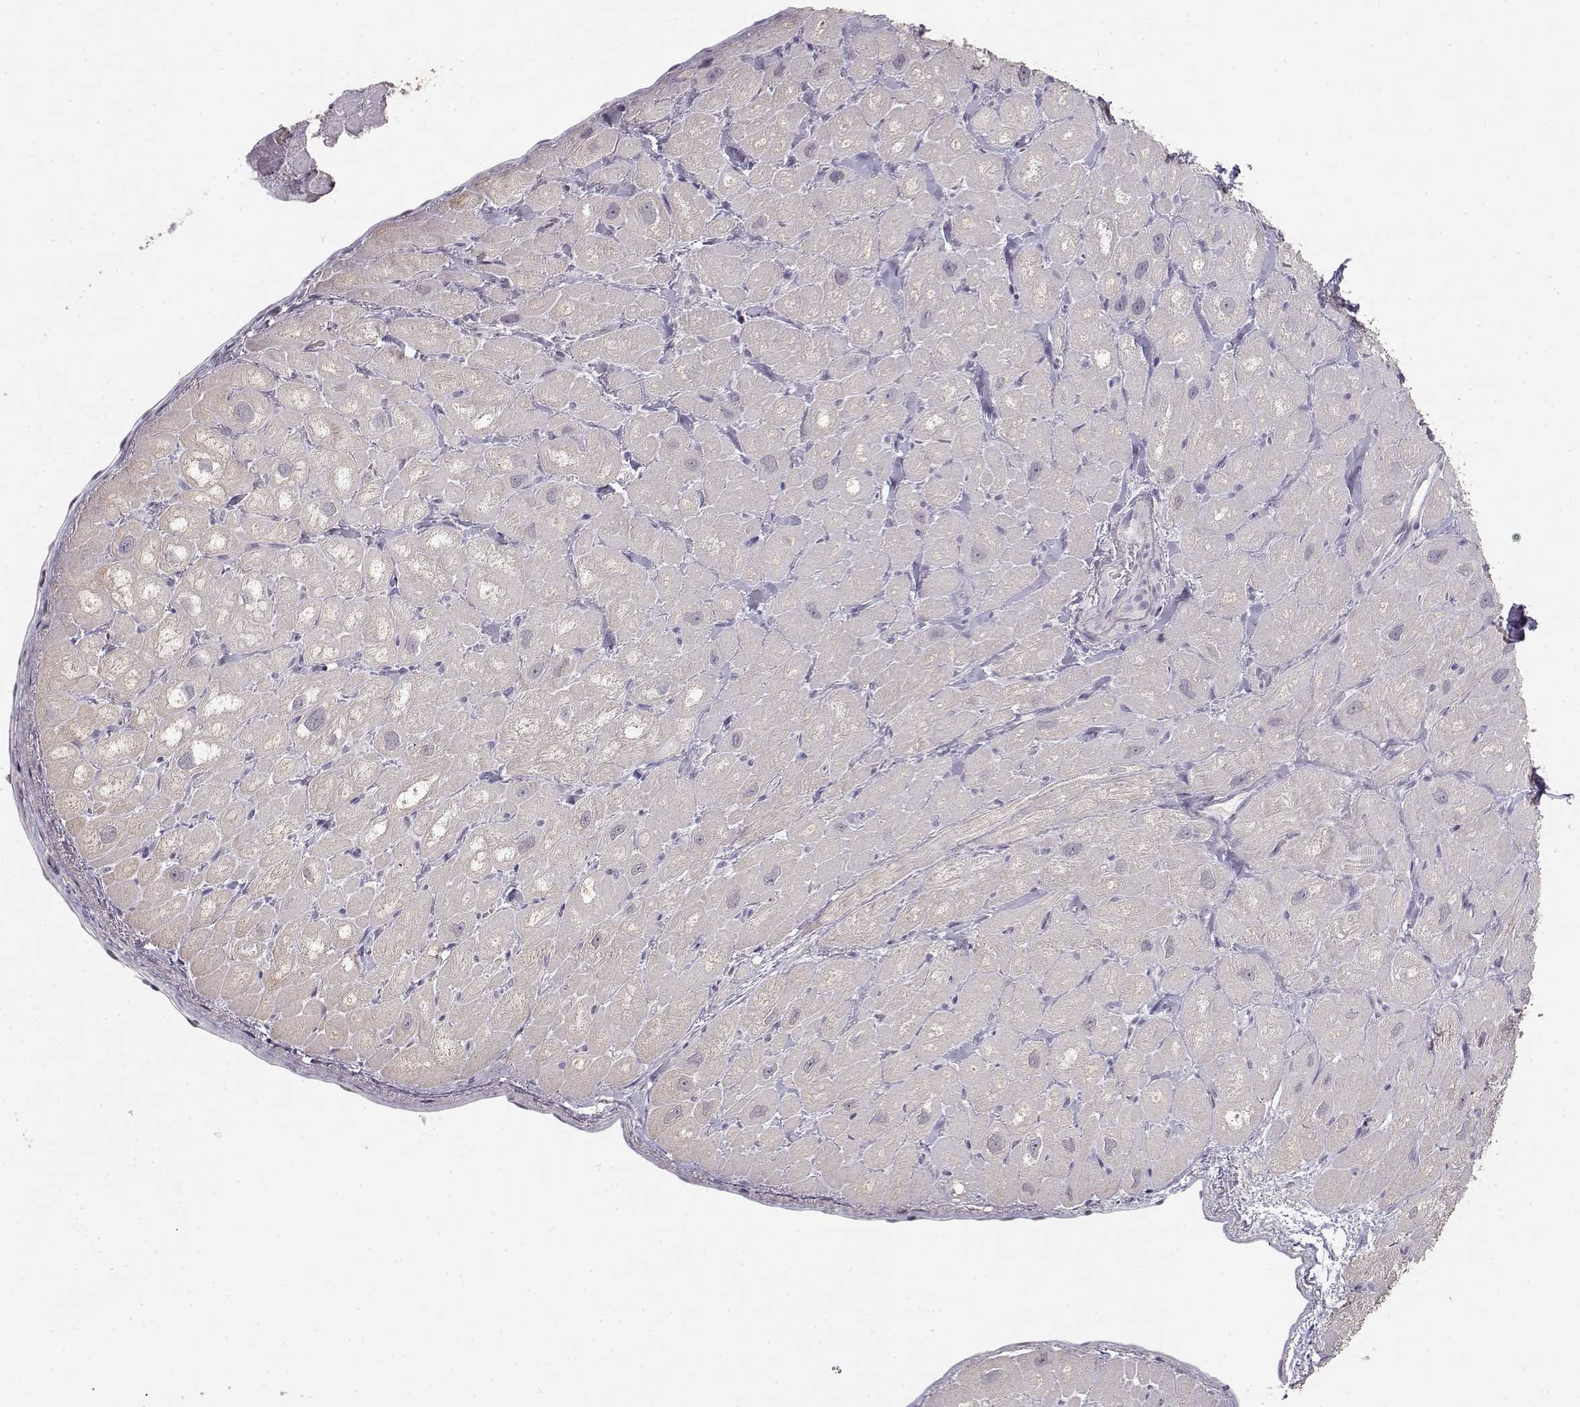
{"staining": {"intensity": "negative", "quantity": "none", "location": "none"}, "tissue": "heart muscle", "cell_type": "Cardiomyocytes", "image_type": "normal", "snomed": [{"axis": "morphology", "description": "Normal tissue, NOS"}, {"axis": "topography", "description": "Heart"}], "caption": "Protein analysis of unremarkable heart muscle reveals no significant expression in cardiomyocytes. Nuclei are stained in blue.", "gene": "UROC1", "patient": {"sex": "male", "age": 60}}